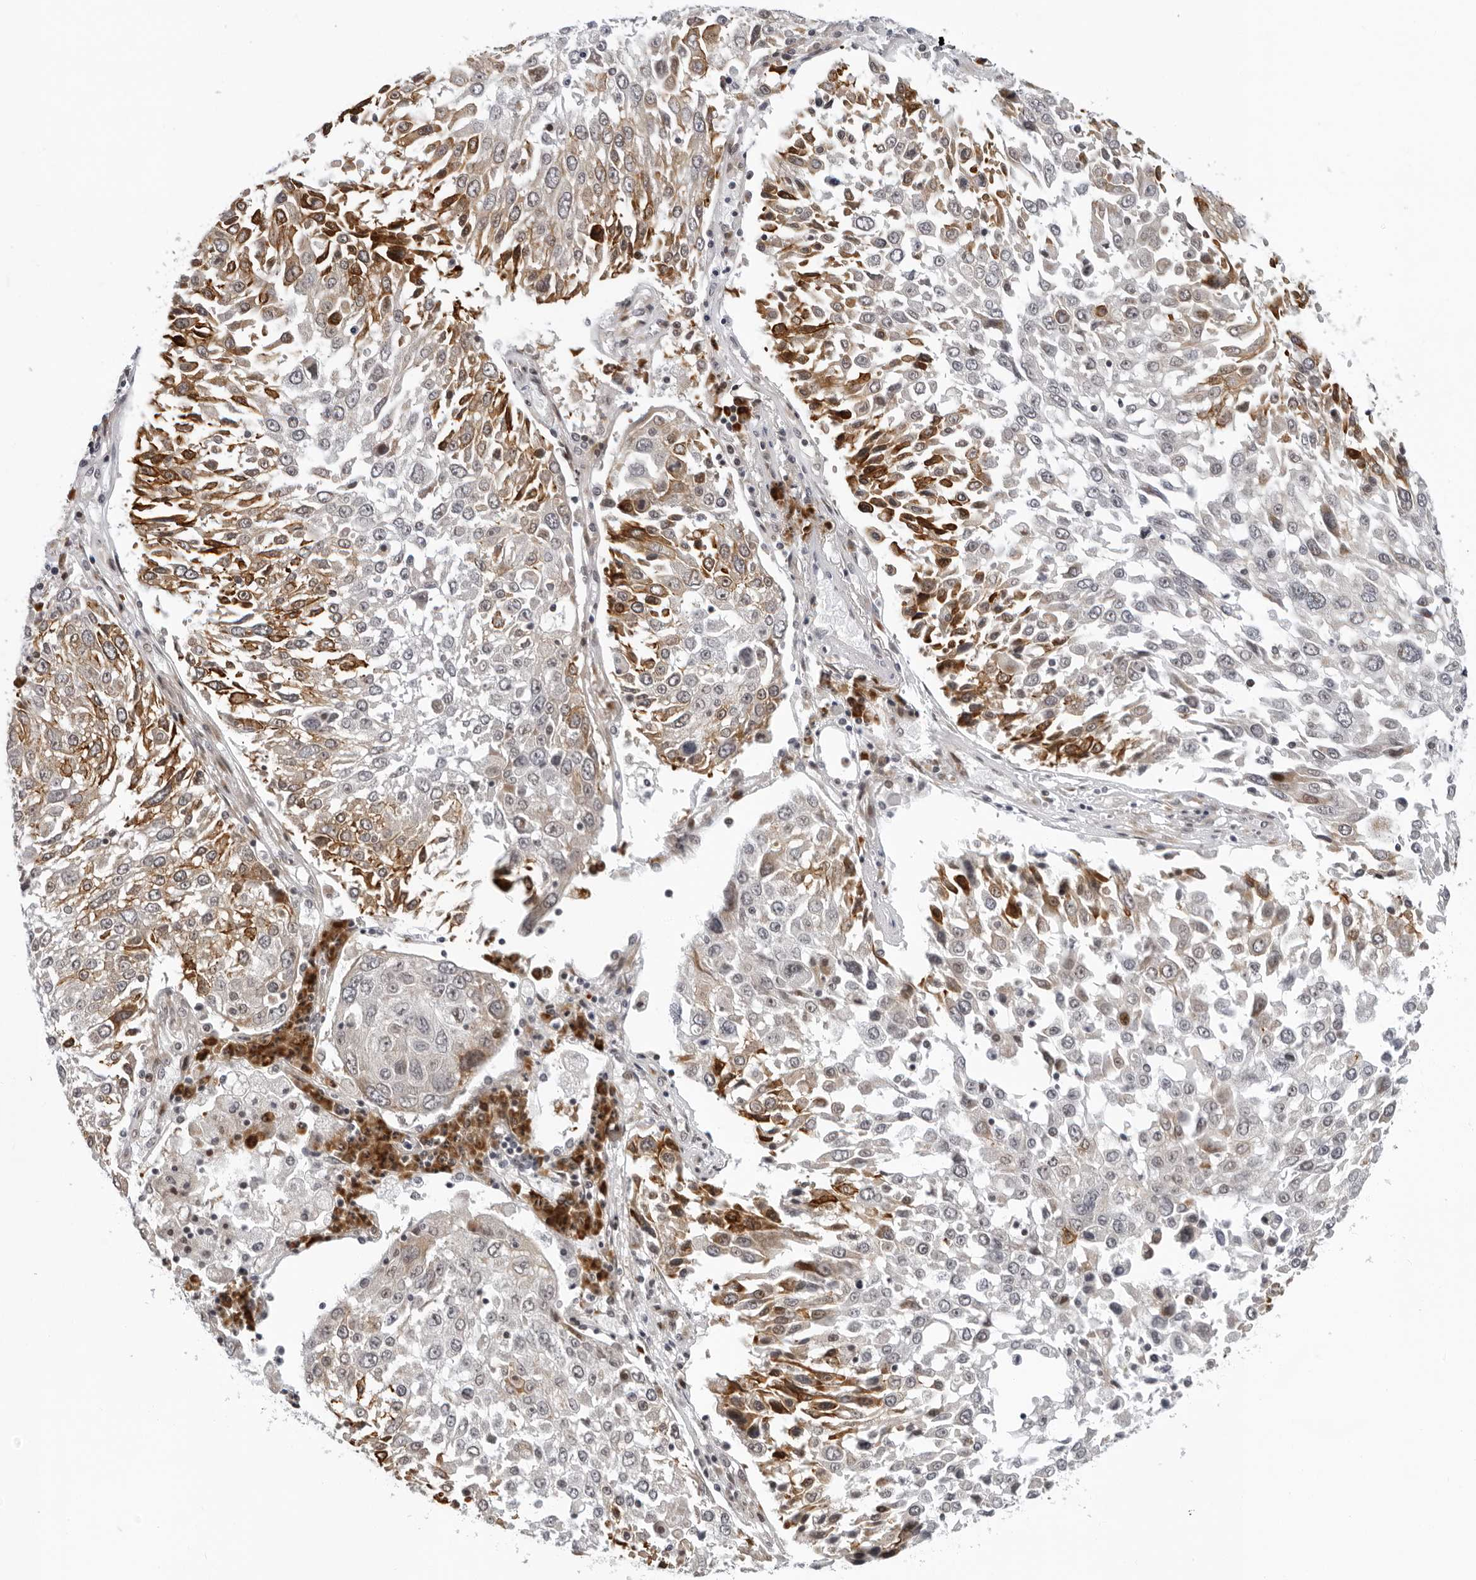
{"staining": {"intensity": "moderate", "quantity": "25%-75%", "location": "cytoplasmic/membranous"}, "tissue": "lung cancer", "cell_type": "Tumor cells", "image_type": "cancer", "snomed": [{"axis": "morphology", "description": "Squamous cell carcinoma, NOS"}, {"axis": "topography", "description": "Lung"}], "caption": "IHC photomicrograph of neoplastic tissue: human lung cancer stained using immunohistochemistry (IHC) exhibits medium levels of moderate protein expression localized specifically in the cytoplasmic/membranous of tumor cells, appearing as a cytoplasmic/membranous brown color.", "gene": "PIP4K2C", "patient": {"sex": "male", "age": 65}}